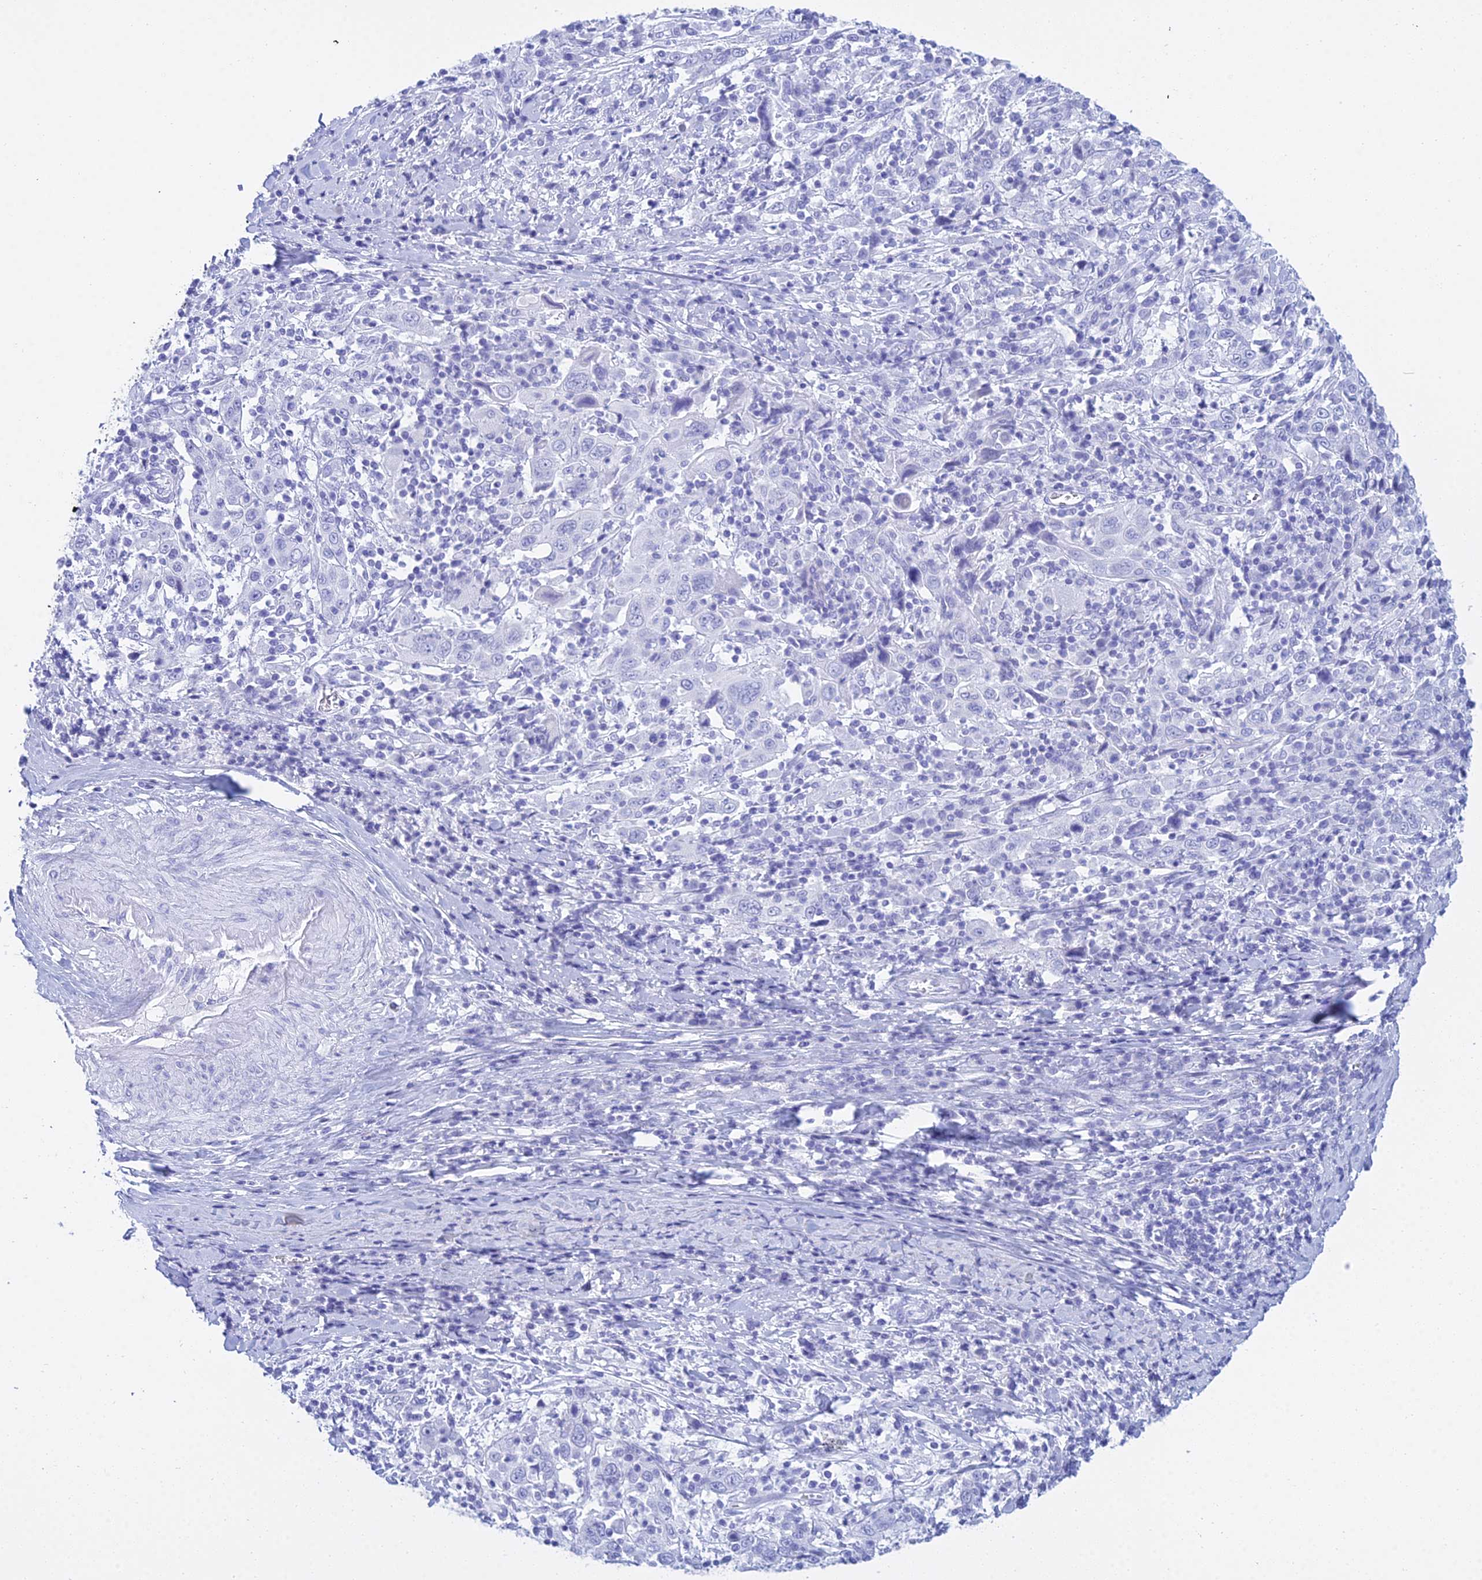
{"staining": {"intensity": "negative", "quantity": "none", "location": "none"}, "tissue": "cervical cancer", "cell_type": "Tumor cells", "image_type": "cancer", "snomed": [{"axis": "morphology", "description": "Squamous cell carcinoma, NOS"}, {"axis": "topography", "description": "Cervix"}], "caption": "Immunohistochemistry of human cervical squamous cell carcinoma displays no staining in tumor cells.", "gene": "PATE4", "patient": {"sex": "female", "age": 46}}